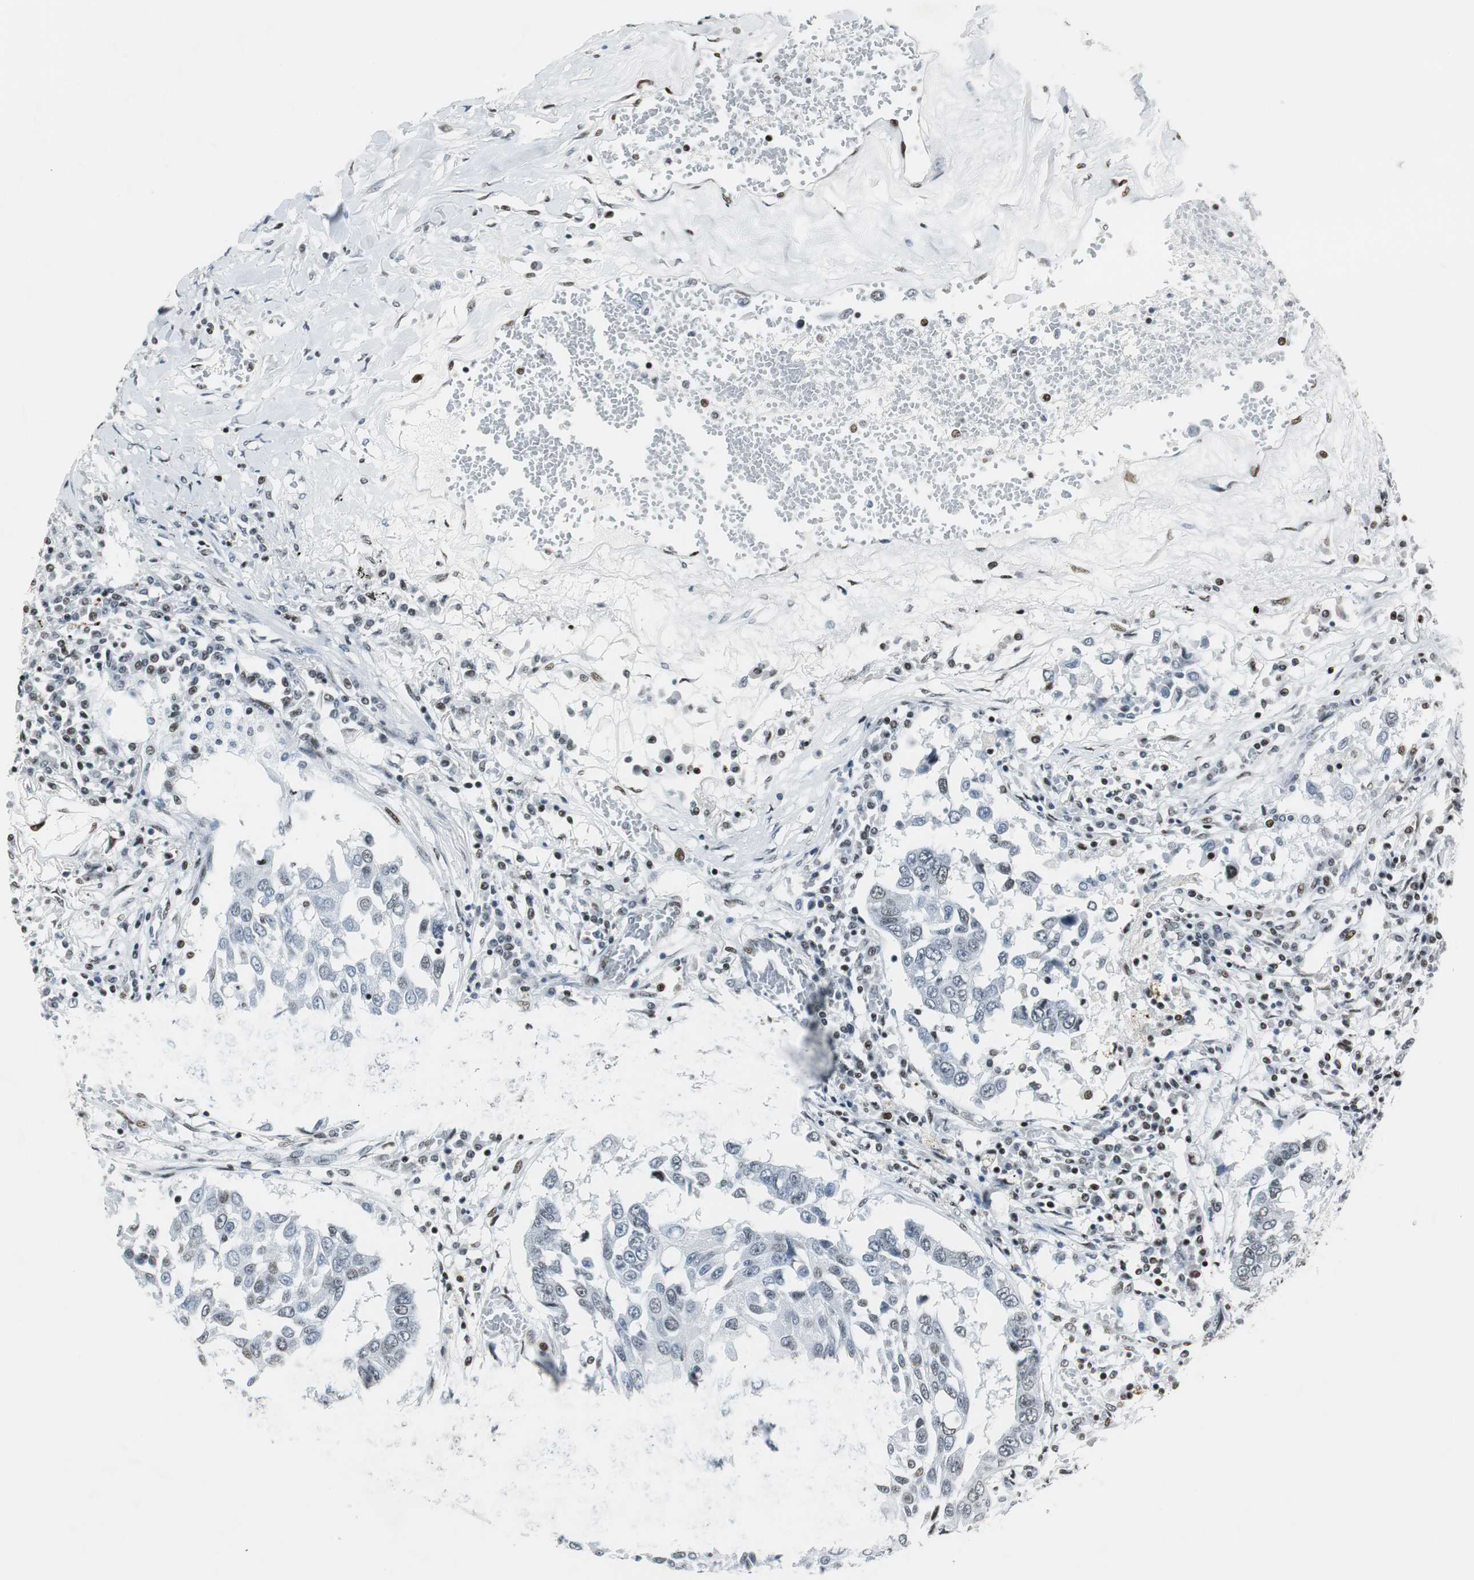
{"staining": {"intensity": "weak", "quantity": "<25%", "location": "nuclear"}, "tissue": "lung cancer", "cell_type": "Tumor cells", "image_type": "cancer", "snomed": [{"axis": "morphology", "description": "Squamous cell carcinoma, NOS"}, {"axis": "topography", "description": "Lung"}], "caption": "Immunohistochemical staining of squamous cell carcinoma (lung) displays no significant positivity in tumor cells. (Immunohistochemistry (ihc), brightfield microscopy, high magnification).", "gene": "RBBP4", "patient": {"sex": "male", "age": 71}}